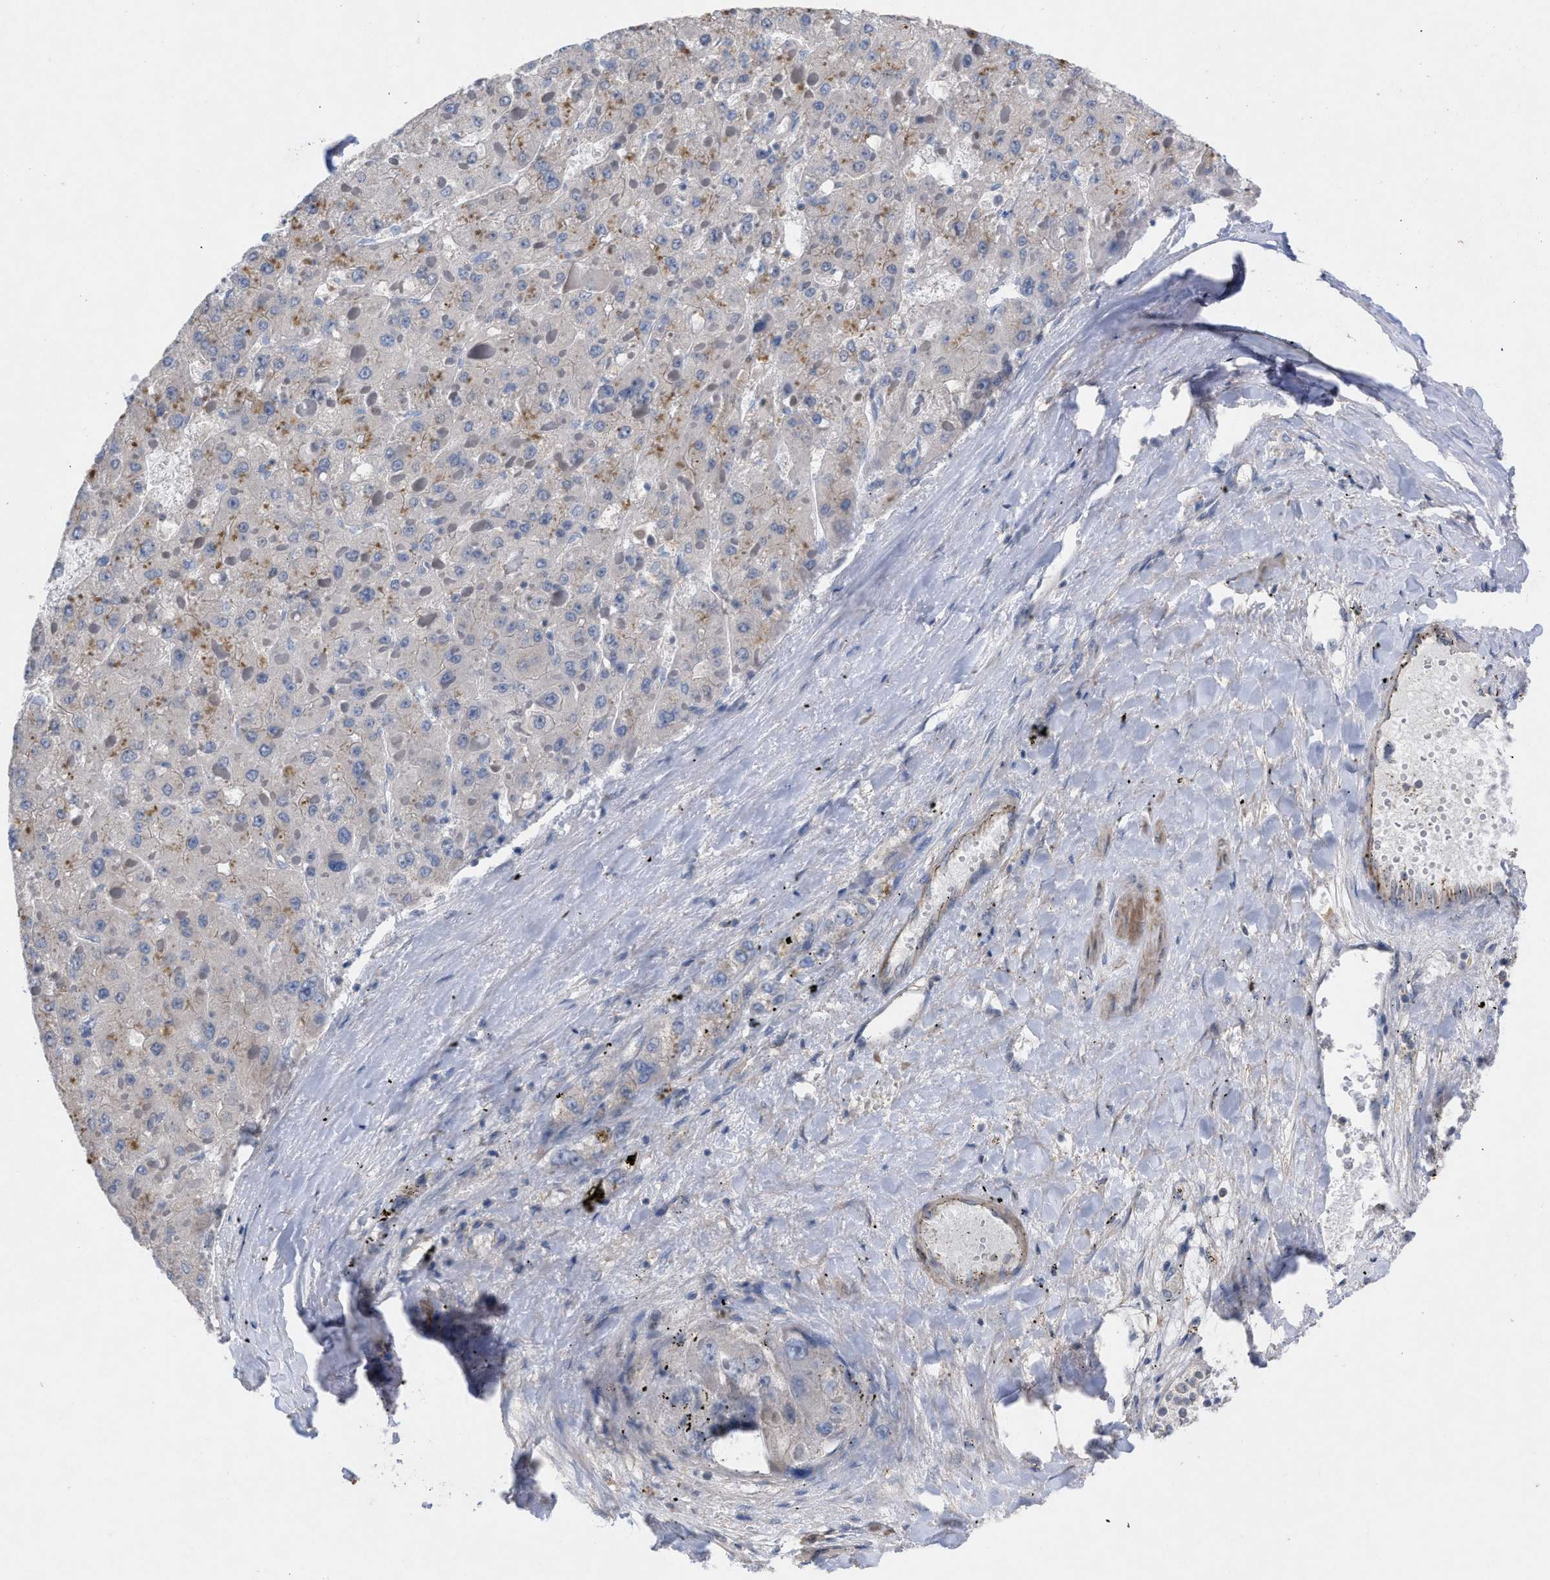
{"staining": {"intensity": "moderate", "quantity": "<25%", "location": "cytoplasmic/membranous"}, "tissue": "liver cancer", "cell_type": "Tumor cells", "image_type": "cancer", "snomed": [{"axis": "morphology", "description": "Carcinoma, Hepatocellular, NOS"}, {"axis": "topography", "description": "Liver"}], "caption": "Liver cancer (hepatocellular carcinoma) stained with DAB IHC exhibits low levels of moderate cytoplasmic/membranous expression in about <25% of tumor cells. (DAB (3,3'-diaminobenzidine) IHC with brightfield microscopy, high magnification).", "gene": "TMEM131", "patient": {"sex": "female", "age": 73}}